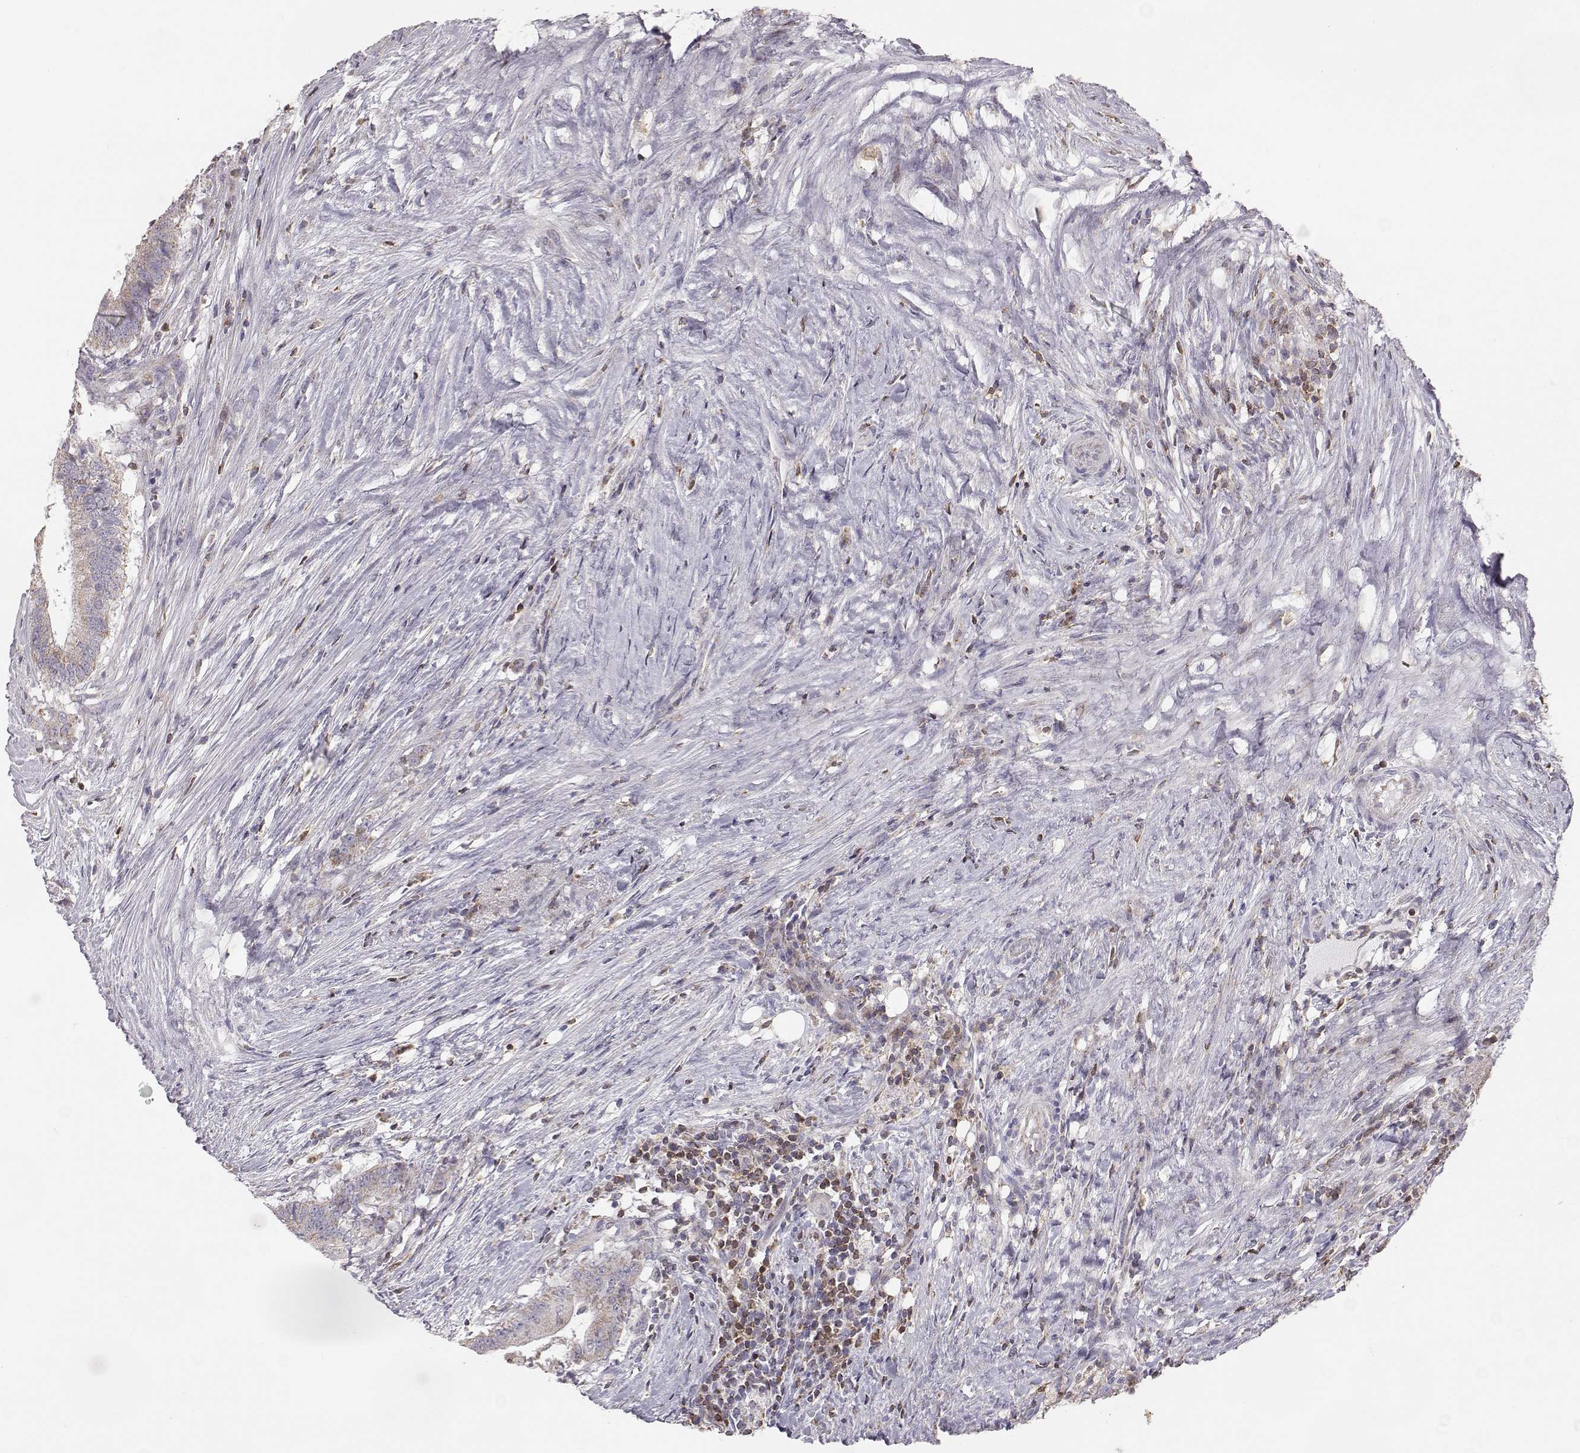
{"staining": {"intensity": "moderate", "quantity": ">75%", "location": "cytoplasmic/membranous"}, "tissue": "colorectal cancer", "cell_type": "Tumor cells", "image_type": "cancer", "snomed": [{"axis": "morphology", "description": "Adenocarcinoma, NOS"}, {"axis": "topography", "description": "Colon"}], "caption": "Immunohistochemical staining of colorectal cancer exhibits moderate cytoplasmic/membranous protein staining in about >75% of tumor cells. The protein is shown in brown color, while the nuclei are stained blue.", "gene": "GRAP2", "patient": {"sex": "female", "age": 43}}